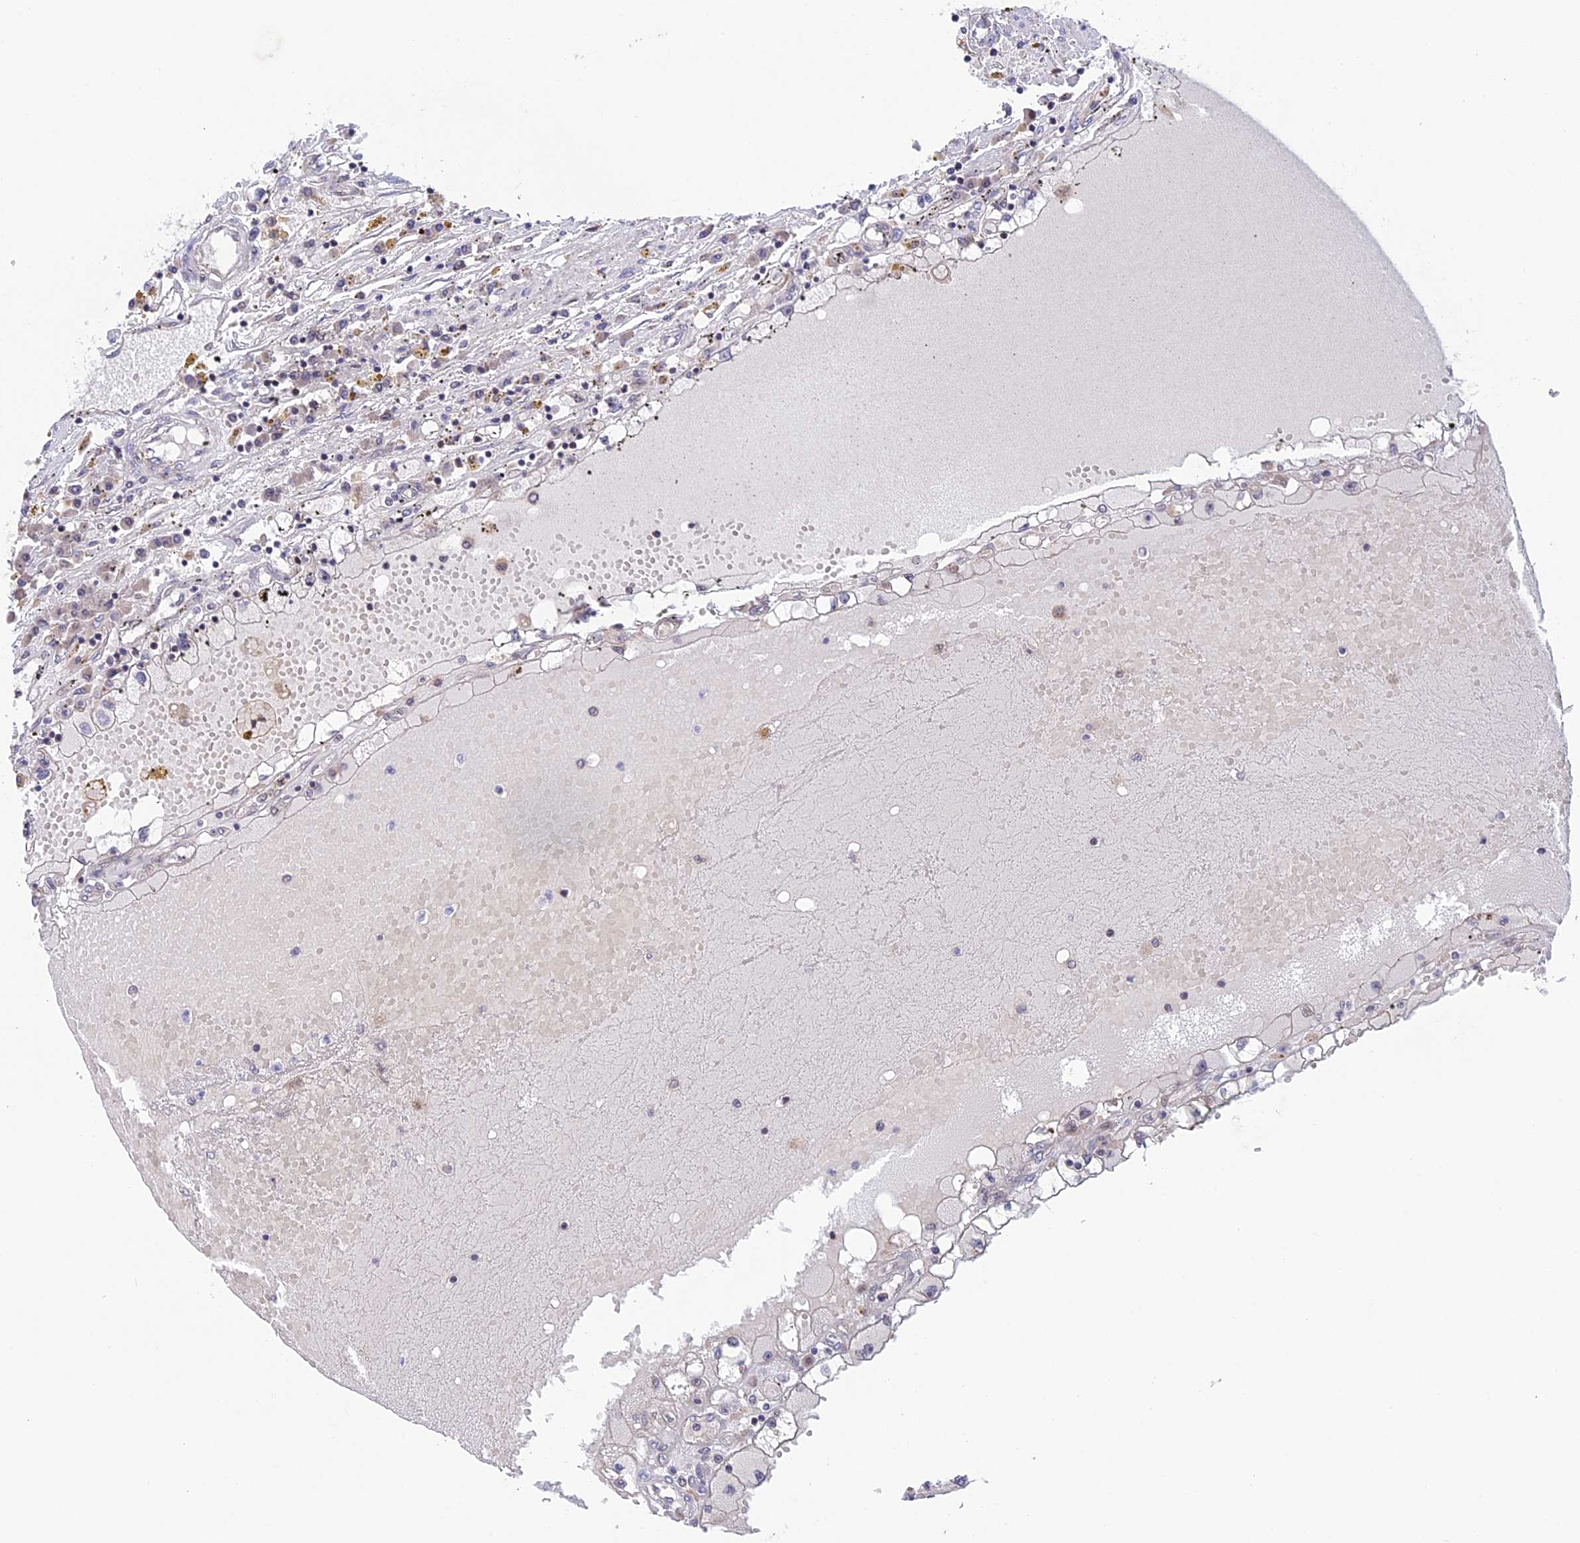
{"staining": {"intensity": "negative", "quantity": "none", "location": "none"}, "tissue": "renal cancer", "cell_type": "Tumor cells", "image_type": "cancer", "snomed": [{"axis": "morphology", "description": "Adenocarcinoma, NOS"}, {"axis": "topography", "description": "Kidney"}], "caption": "IHC image of neoplastic tissue: human renal cancer stained with DAB reveals no significant protein staining in tumor cells.", "gene": "POLR2C", "patient": {"sex": "male", "age": 56}}